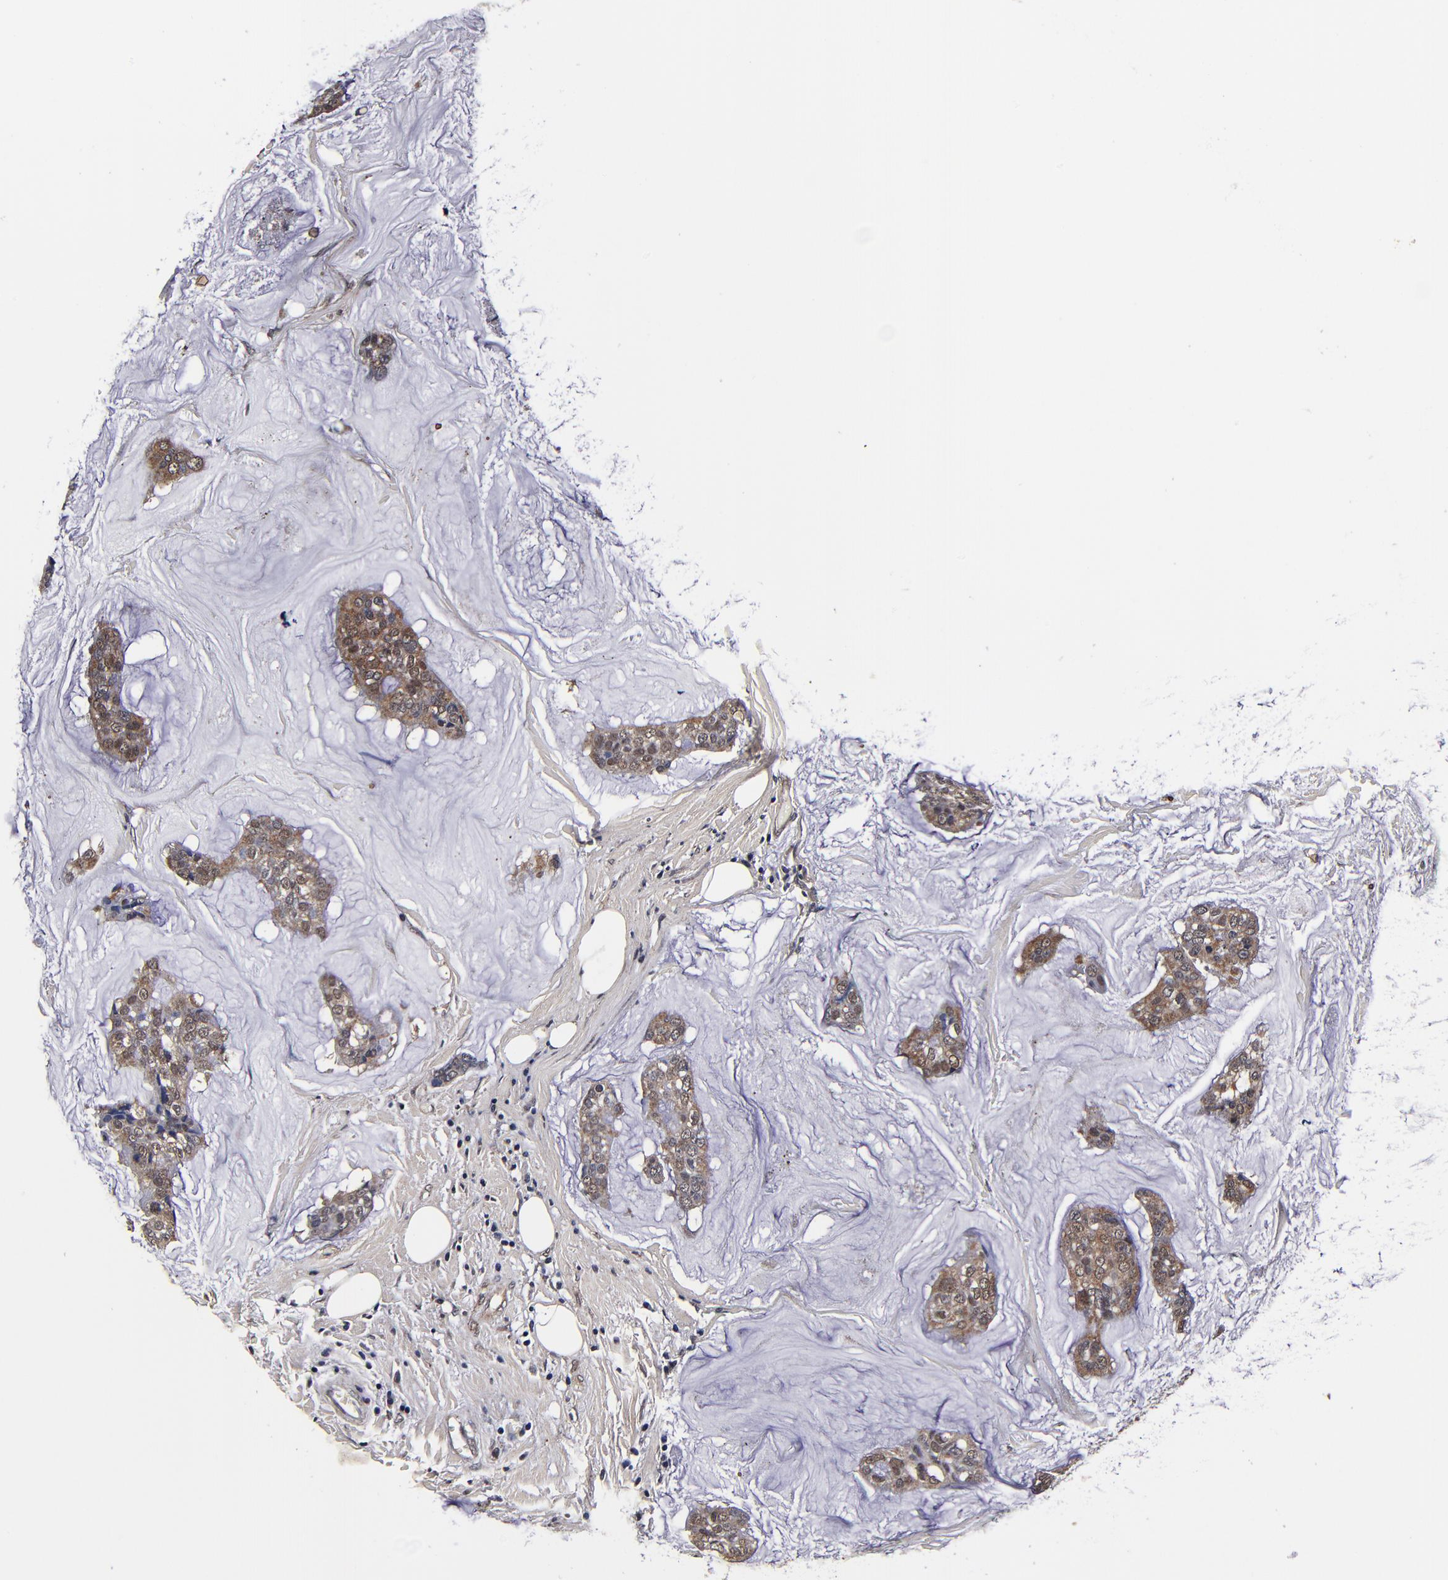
{"staining": {"intensity": "moderate", "quantity": ">75%", "location": "cytoplasmic/membranous,nuclear"}, "tissue": "breast cancer", "cell_type": "Tumor cells", "image_type": "cancer", "snomed": [{"axis": "morphology", "description": "Duct carcinoma"}, {"axis": "topography", "description": "Breast"}], "caption": "Human breast intraductal carcinoma stained with a brown dye reveals moderate cytoplasmic/membranous and nuclear positive staining in about >75% of tumor cells.", "gene": "MMP15", "patient": {"sex": "female", "age": 93}}